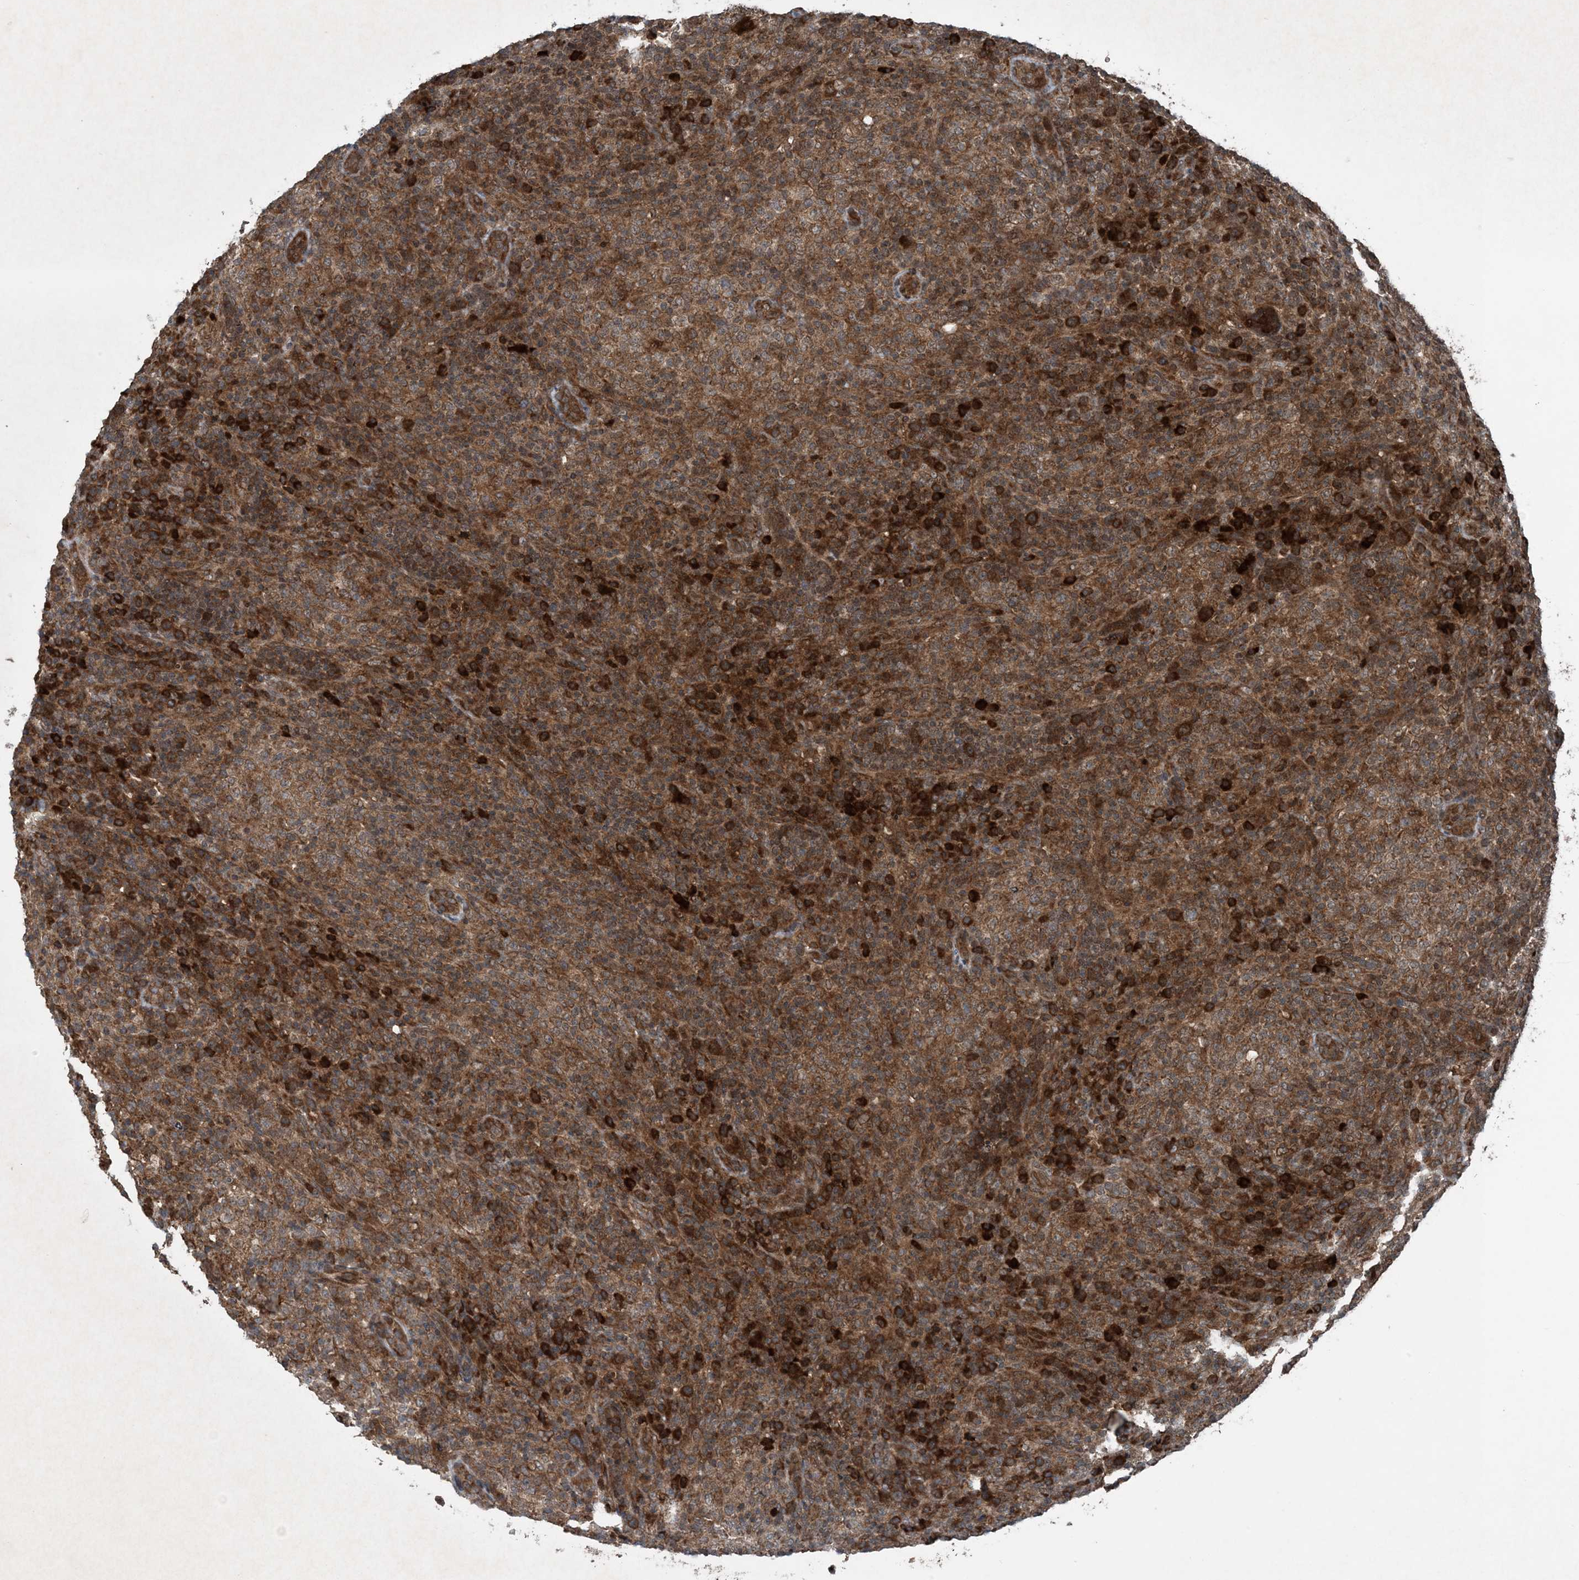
{"staining": {"intensity": "strong", "quantity": ">75%", "location": "cytoplasmic/membranous"}, "tissue": "lymphoma", "cell_type": "Tumor cells", "image_type": "cancer", "snomed": [{"axis": "morphology", "description": "Malignant lymphoma, non-Hodgkin's type, High grade"}, {"axis": "topography", "description": "Lymph node"}], "caption": "Malignant lymphoma, non-Hodgkin's type (high-grade) tissue displays strong cytoplasmic/membranous positivity in approximately >75% of tumor cells, visualized by immunohistochemistry.", "gene": "GNG5", "patient": {"sex": "female", "age": 76}}